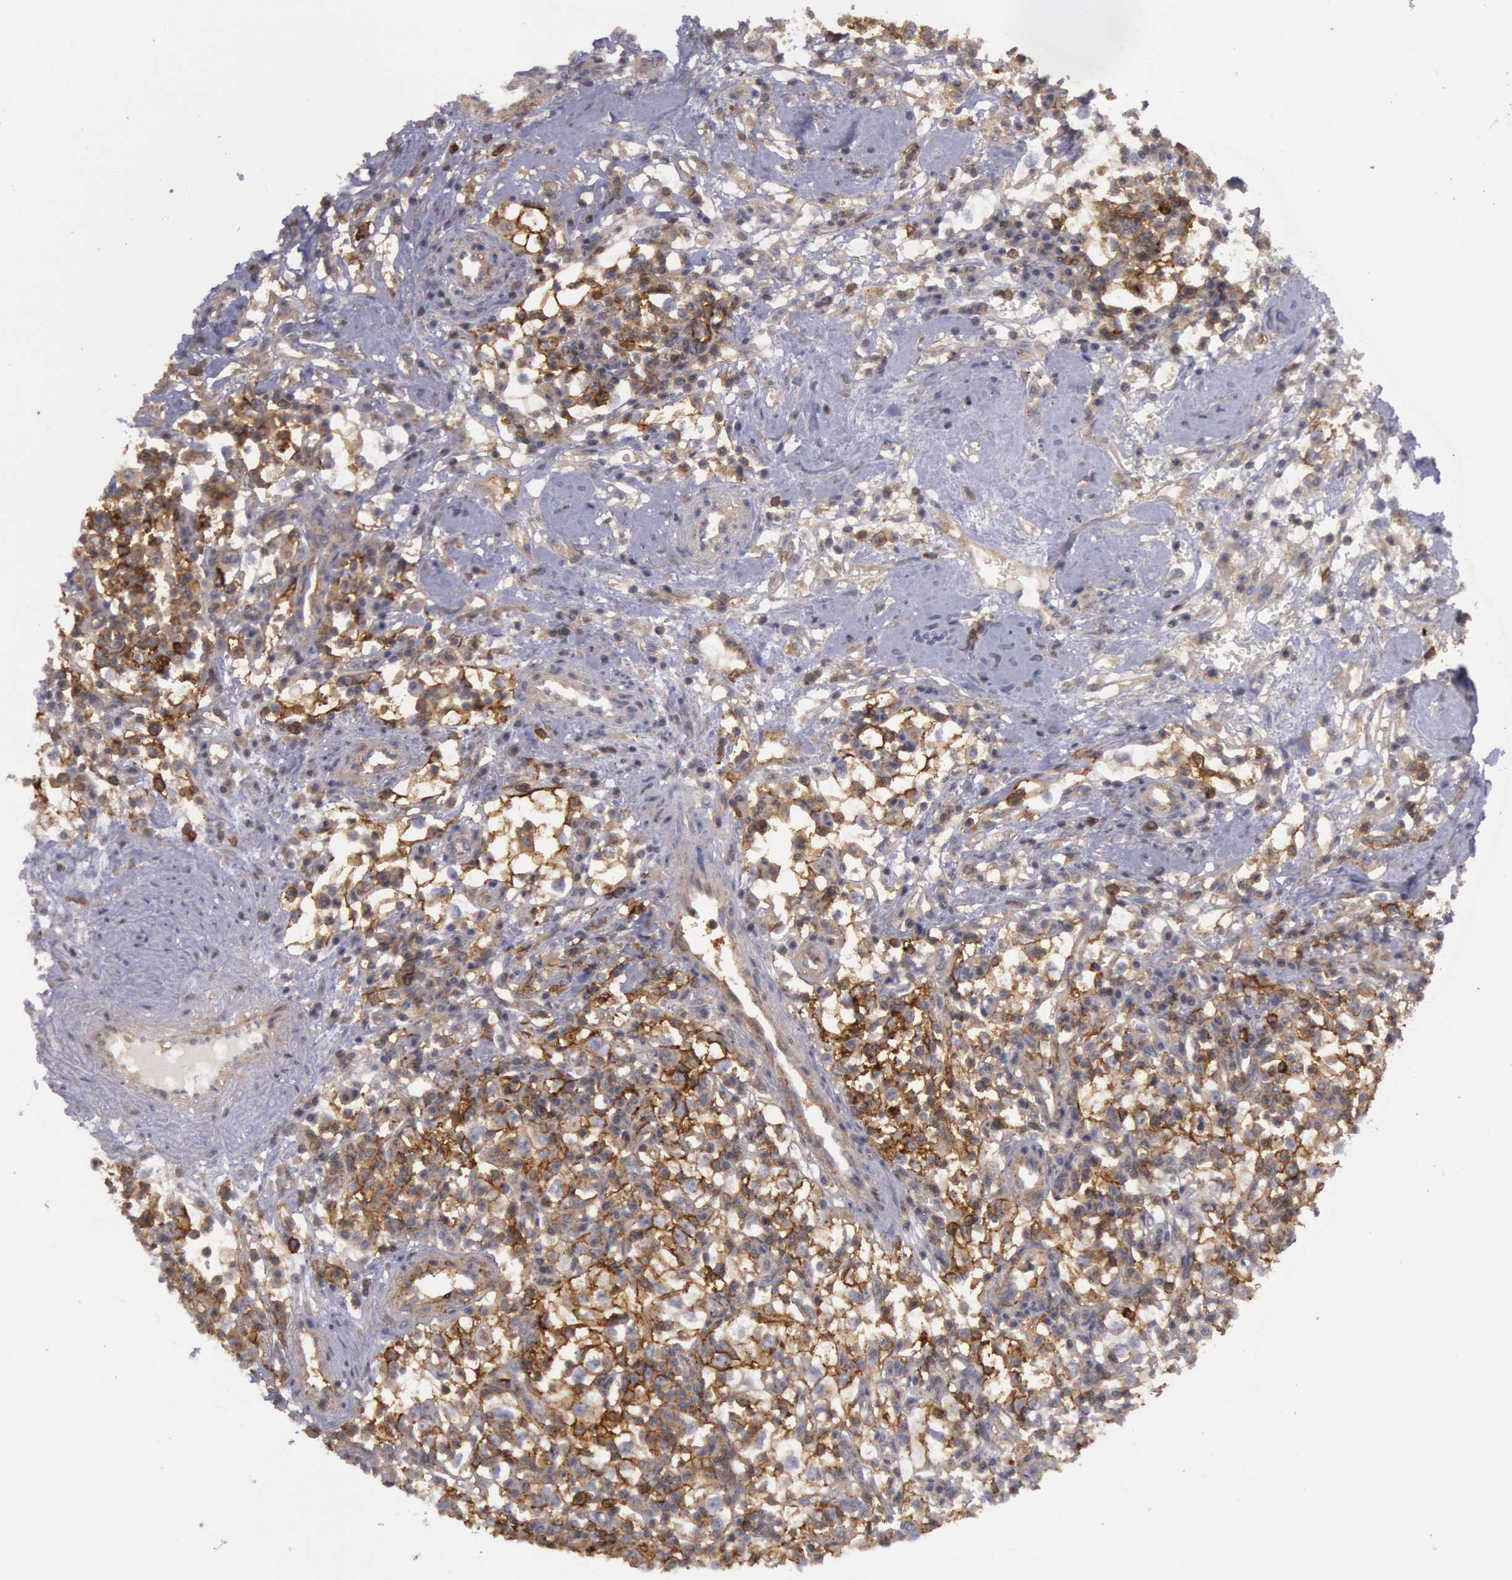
{"staining": {"intensity": "strong", "quantity": "25%-75%", "location": "cytoplasmic/membranous"}, "tissue": "renal cancer", "cell_type": "Tumor cells", "image_type": "cancer", "snomed": [{"axis": "morphology", "description": "Adenocarcinoma, NOS"}, {"axis": "topography", "description": "Kidney"}], "caption": "A brown stain shows strong cytoplasmic/membranous positivity of a protein in human renal adenocarcinoma tumor cells.", "gene": "TRIB2", "patient": {"sex": "male", "age": 82}}